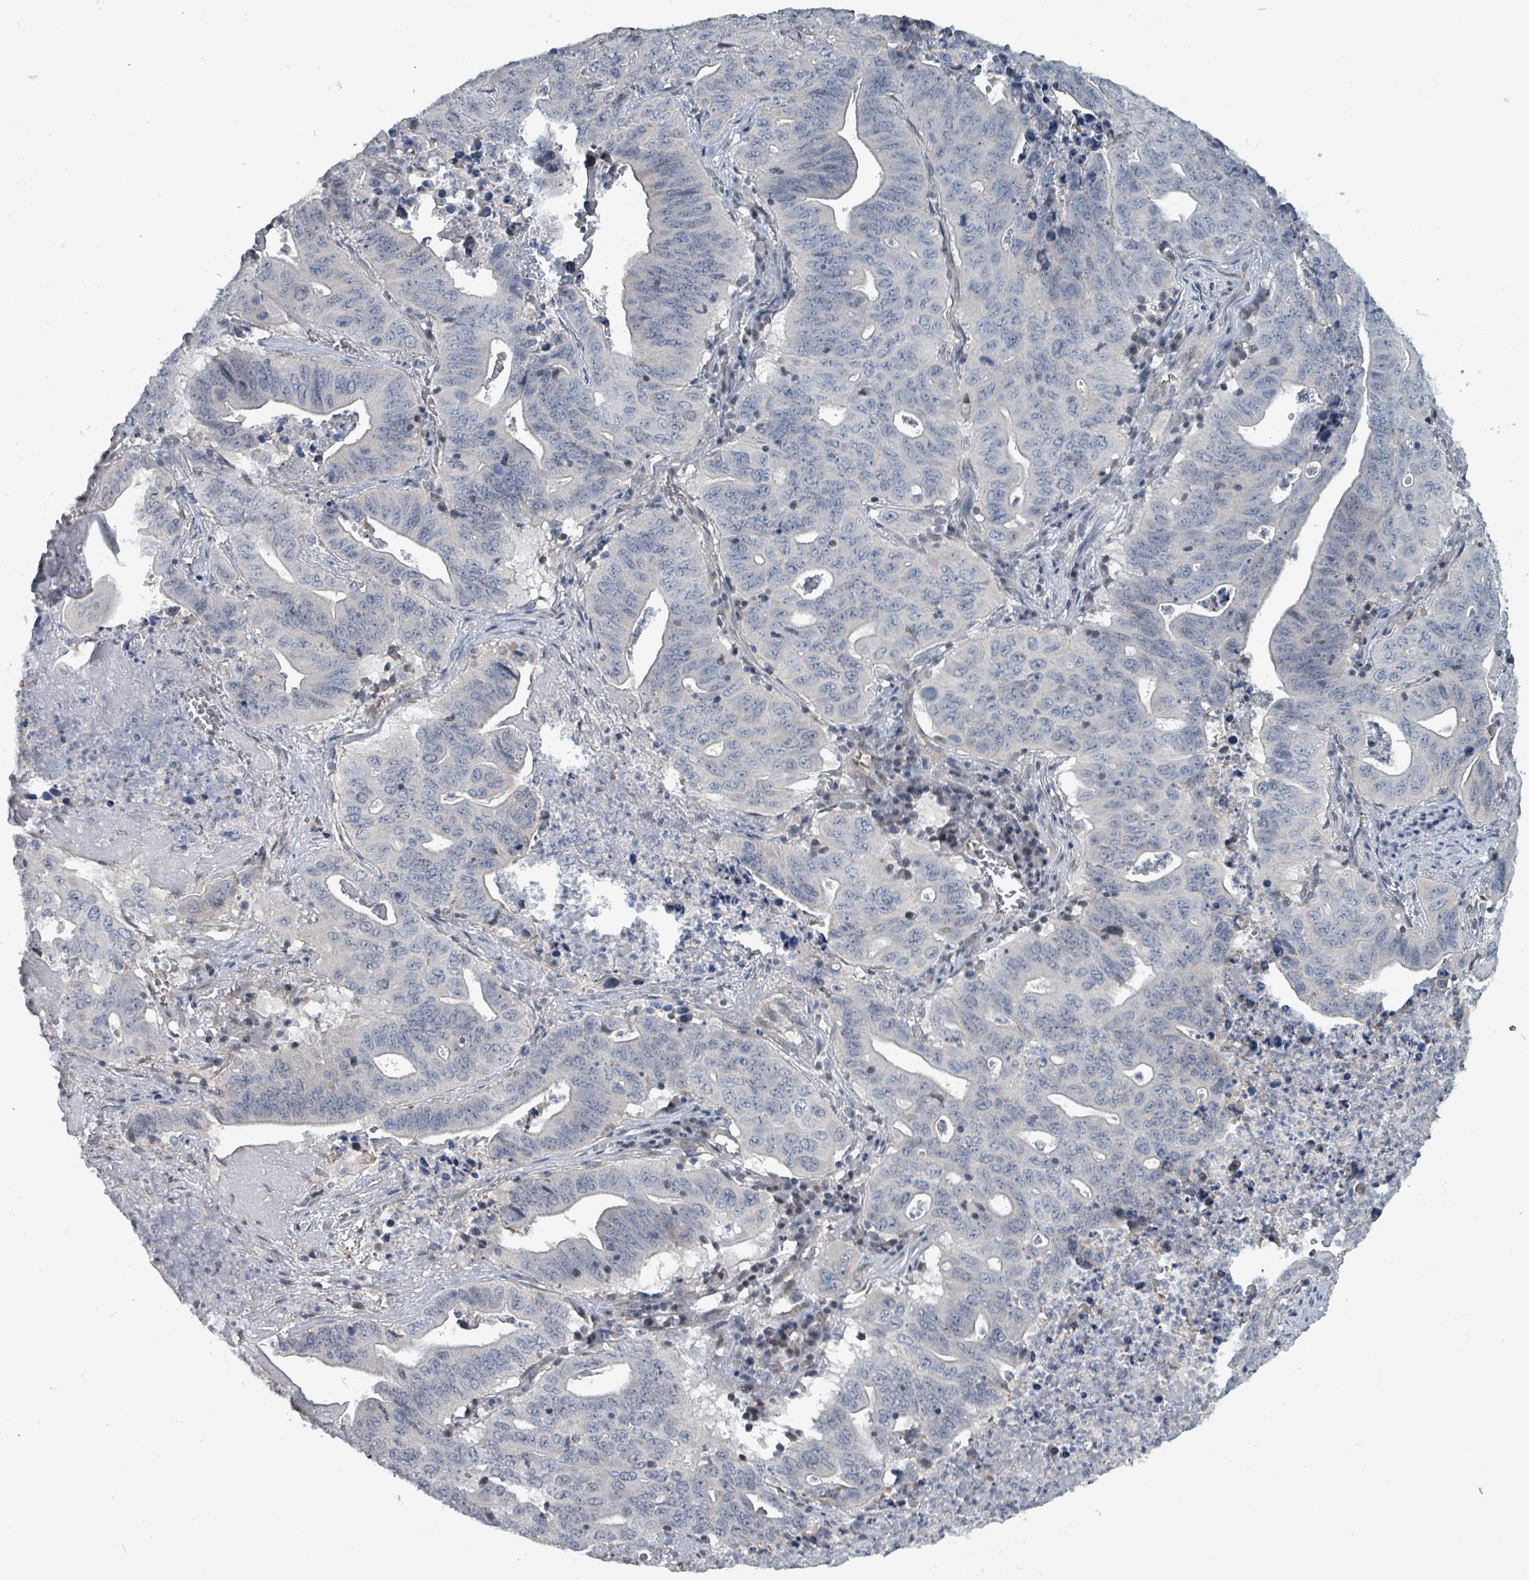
{"staining": {"intensity": "negative", "quantity": "none", "location": "none"}, "tissue": "lung cancer", "cell_type": "Tumor cells", "image_type": "cancer", "snomed": [{"axis": "morphology", "description": "Adenocarcinoma, NOS"}, {"axis": "topography", "description": "Lung"}], "caption": "Immunohistochemistry (IHC) image of human lung cancer stained for a protein (brown), which displays no expression in tumor cells.", "gene": "BIVM", "patient": {"sex": "female", "age": 60}}